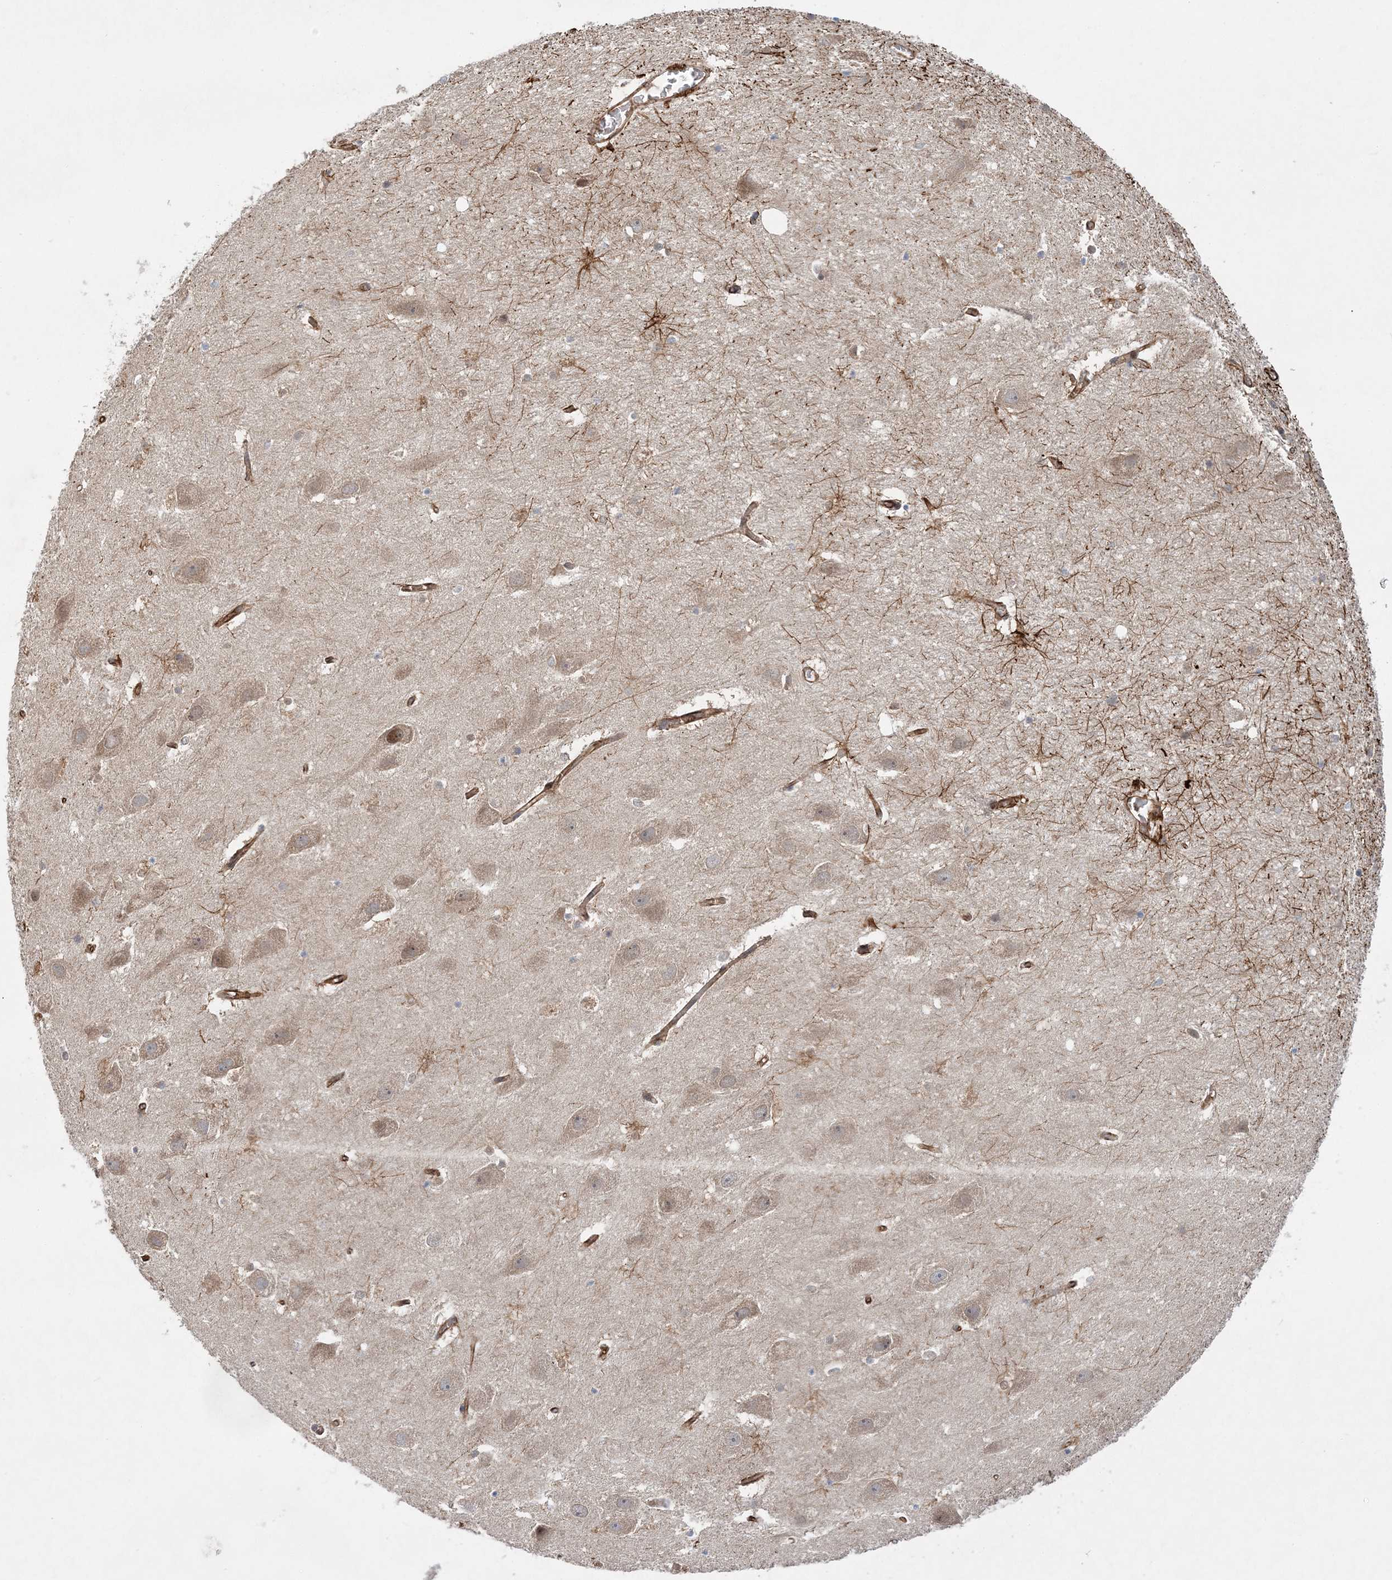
{"staining": {"intensity": "moderate", "quantity": "<25%", "location": "cytoplasmic/membranous"}, "tissue": "hippocampus", "cell_type": "Glial cells", "image_type": "normal", "snomed": [{"axis": "morphology", "description": "Normal tissue, NOS"}, {"axis": "topography", "description": "Hippocampus"}], "caption": "A high-resolution photomicrograph shows IHC staining of normal hippocampus, which shows moderate cytoplasmic/membranous expression in approximately <25% of glial cells. (DAB (3,3'-diaminobenzidine) = brown stain, brightfield microscopy at high magnification).", "gene": "FAM114A2", "patient": {"sex": "female", "age": 52}}